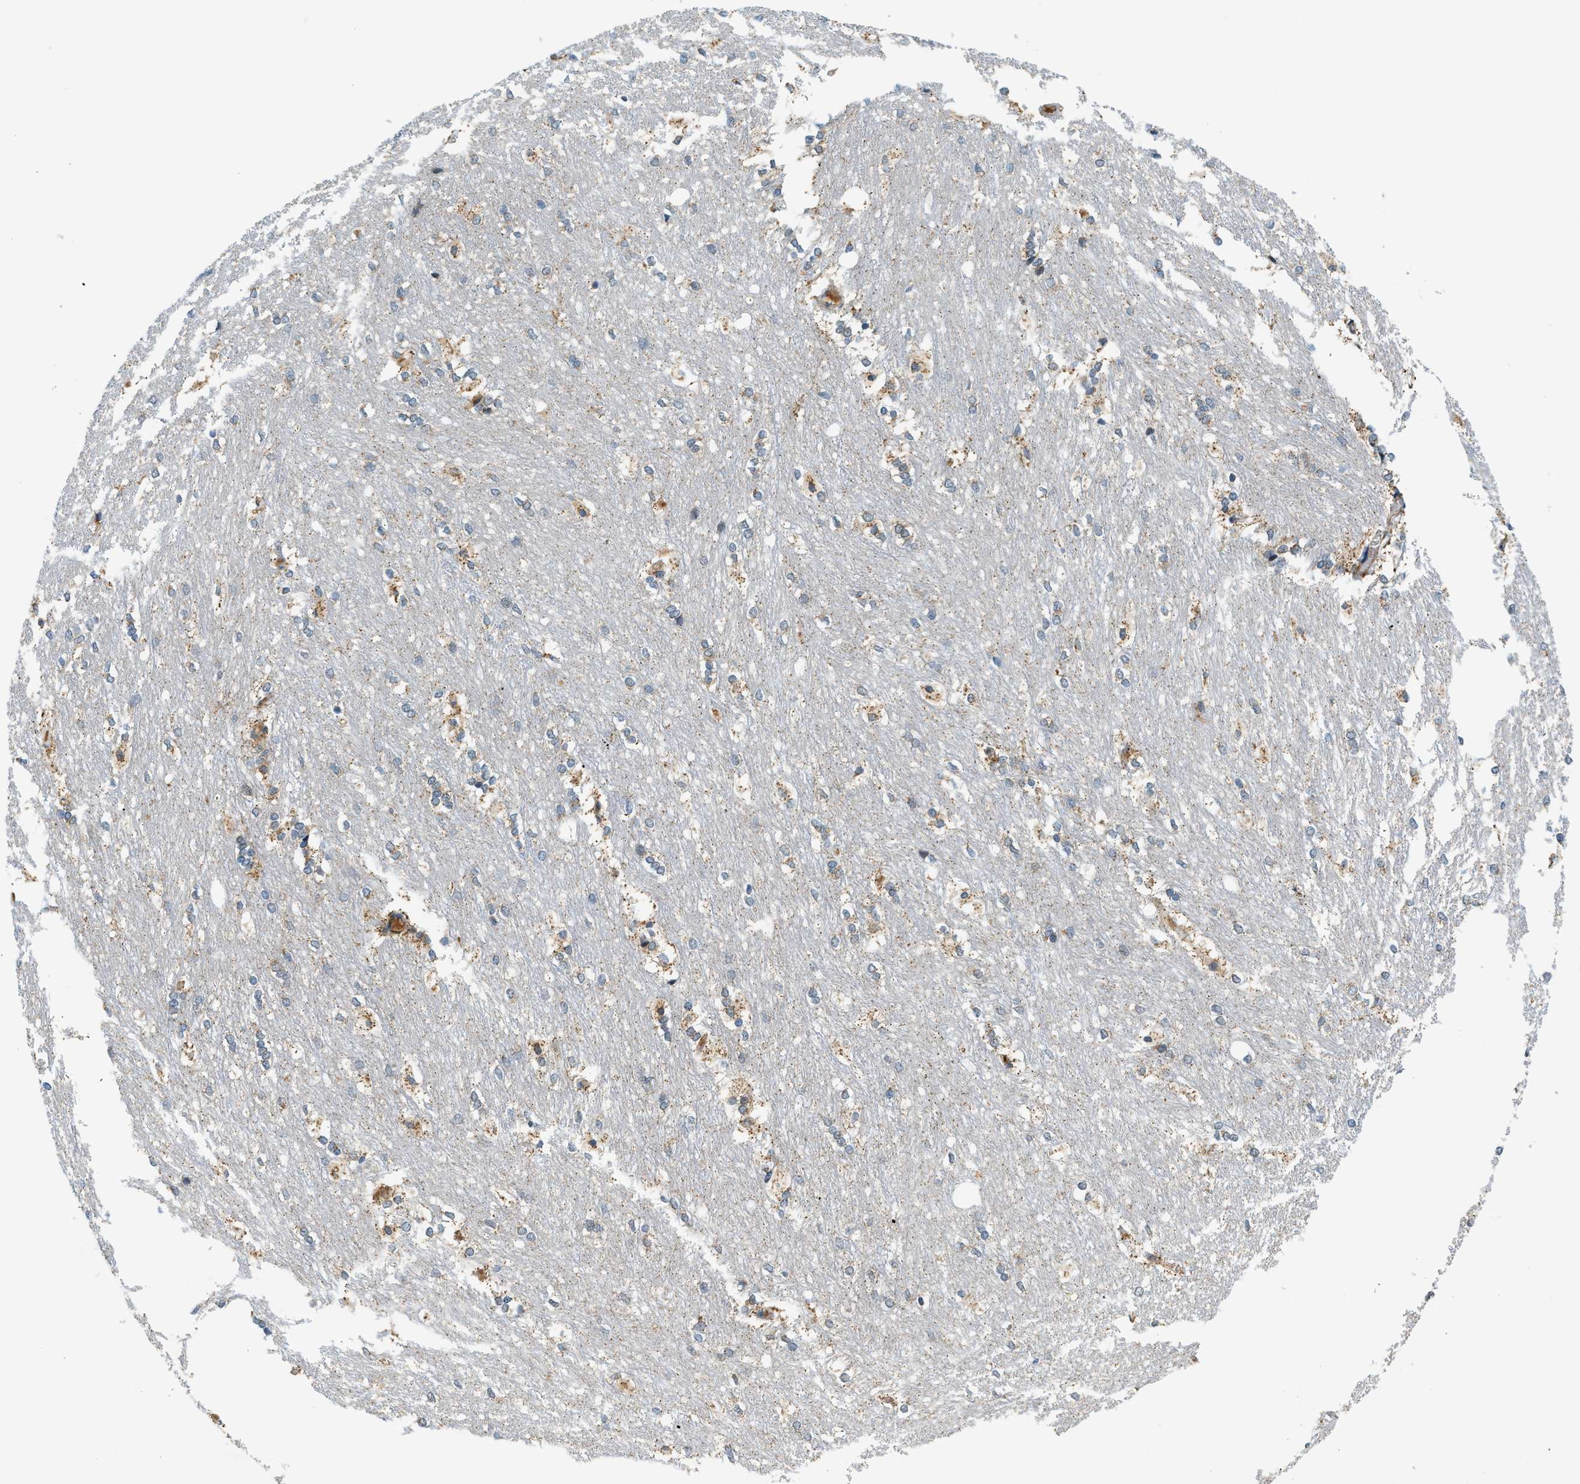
{"staining": {"intensity": "moderate", "quantity": "<25%", "location": "cytoplasmic/membranous"}, "tissue": "caudate", "cell_type": "Glial cells", "image_type": "normal", "snomed": [{"axis": "morphology", "description": "Normal tissue, NOS"}, {"axis": "topography", "description": "Lateral ventricle wall"}], "caption": "IHC photomicrograph of unremarkable caudate: caudate stained using immunohistochemistry displays low levels of moderate protein expression localized specifically in the cytoplasmic/membranous of glial cells, appearing as a cytoplasmic/membranous brown color.", "gene": "KCNK1", "patient": {"sex": "female", "age": 19}}